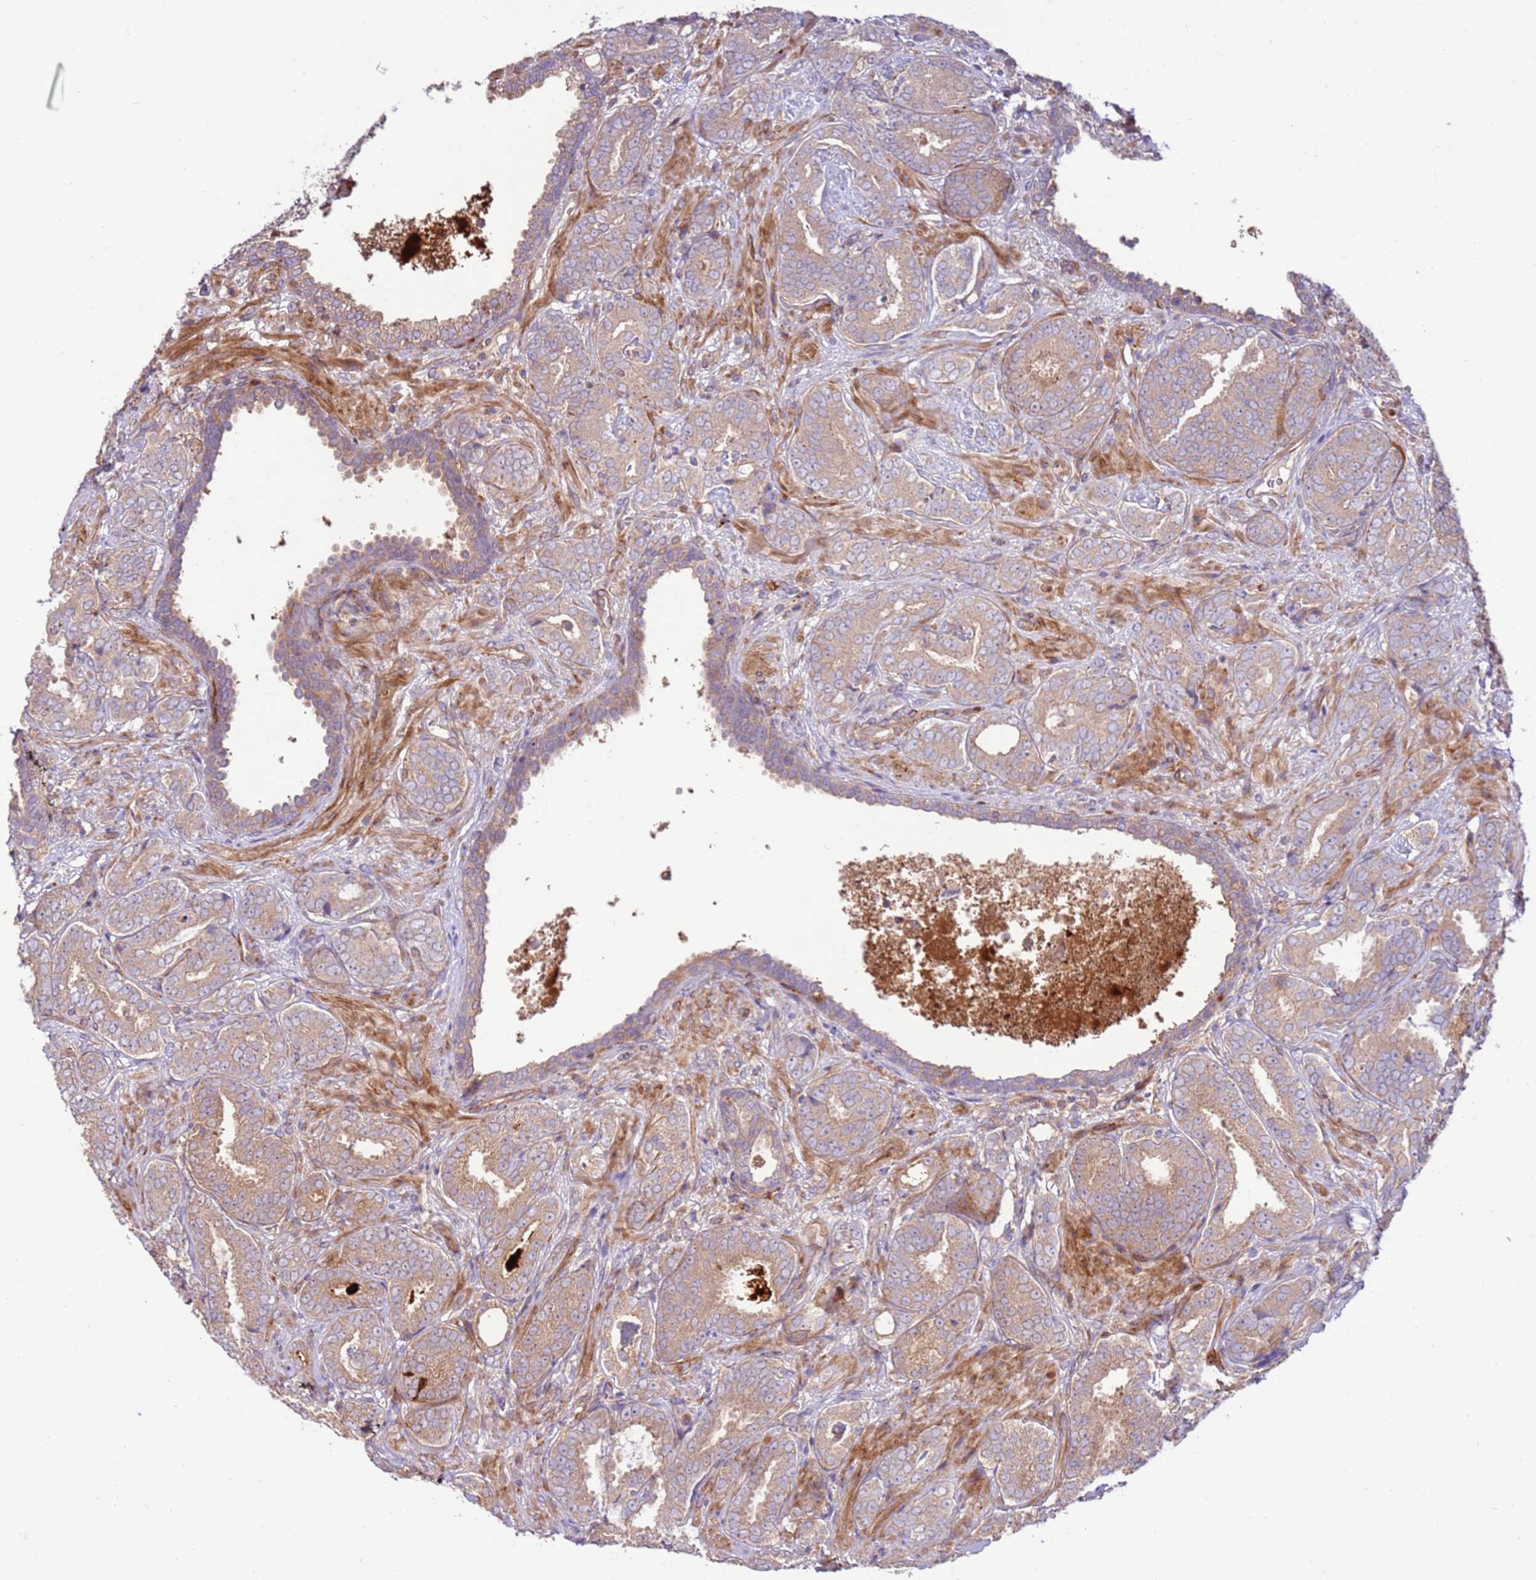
{"staining": {"intensity": "weak", "quantity": ">75%", "location": "cytoplasmic/membranous"}, "tissue": "prostate cancer", "cell_type": "Tumor cells", "image_type": "cancer", "snomed": [{"axis": "morphology", "description": "Adenocarcinoma, High grade"}, {"axis": "topography", "description": "Prostate"}], "caption": "An image showing weak cytoplasmic/membranous expression in about >75% of tumor cells in prostate cancer (high-grade adenocarcinoma), as visualized by brown immunohistochemical staining.", "gene": "ZNF624", "patient": {"sex": "male", "age": 71}}